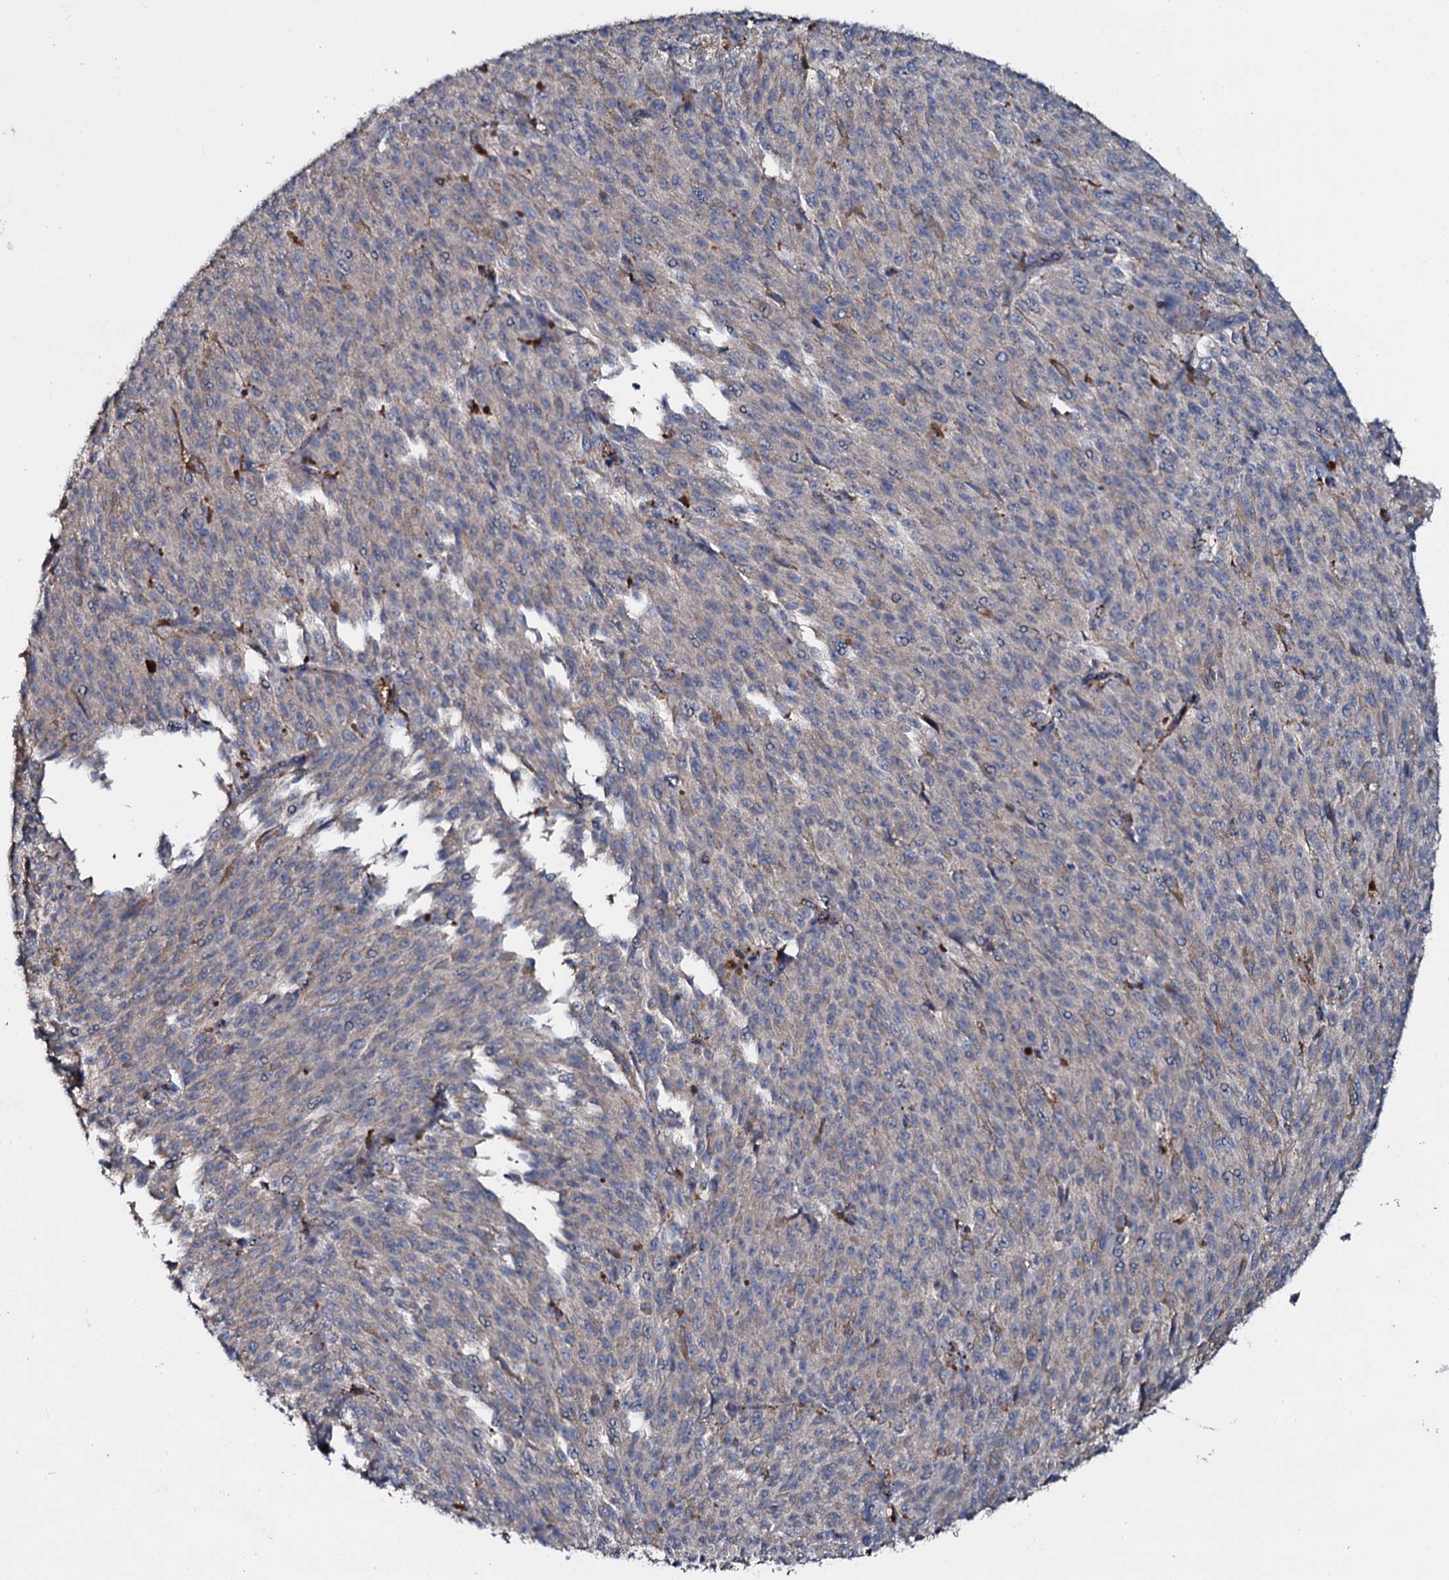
{"staining": {"intensity": "negative", "quantity": "none", "location": "none"}, "tissue": "melanoma", "cell_type": "Tumor cells", "image_type": "cancer", "snomed": [{"axis": "morphology", "description": "Malignant melanoma, NOS"}, {"axis": "topography", "description": "Skin"}], "caption": "High power microscopy micrograph of an immunohistochemistry (IHC) micrograph of melanoma, revealing no significant positivity in tumor cells. (DAB (3,3'-diaminobenzidine) IHC visualized using brightfield microscopy, high magnification).", "gene": "GRK2", "patient": {"sex": "female", "age": 52}}